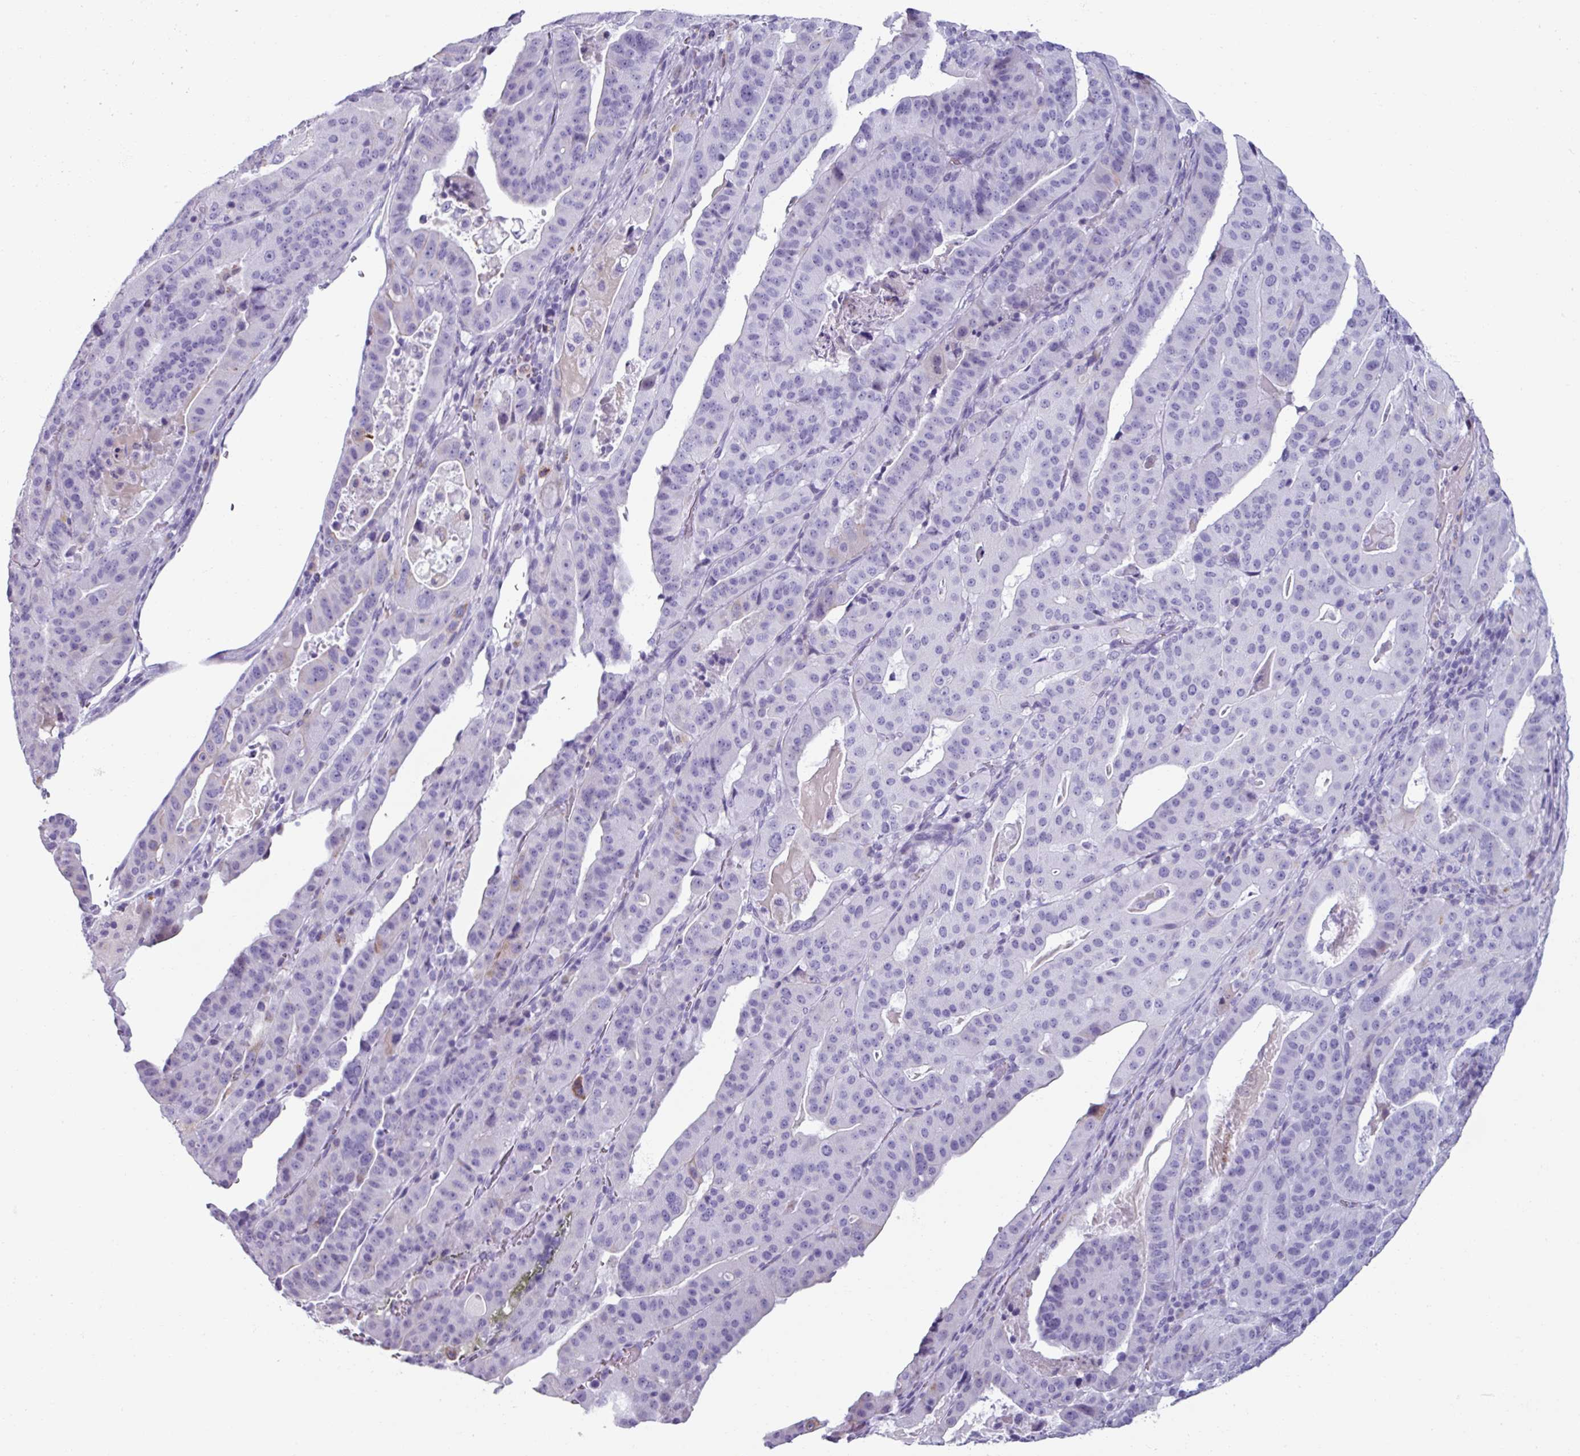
{"staining": {"intensity": "negative", "quantity": "none", "location": "none"}, "tissue": "stomach cancer", "cell_type": "Tumor cells", "image_type": "cancer", "snomed": [{"axis": "morphology", "description": "Adenocarcinoma, NOS"}, {"axis": "topography", "description": "Stomach"}], "caption": "An immunohistochemistry (IHC) micrograph of stomach cancer (adenocarcinoma) is shown. There is no staining in tumor cells of stomach cancer (adenocarcinoma). (DAB immunohistochemistry (IHC) visualized using brightfield microscopy, high magnification).", "gene": "SPESP1", "patient": {"sex": "male", "age": 48}}